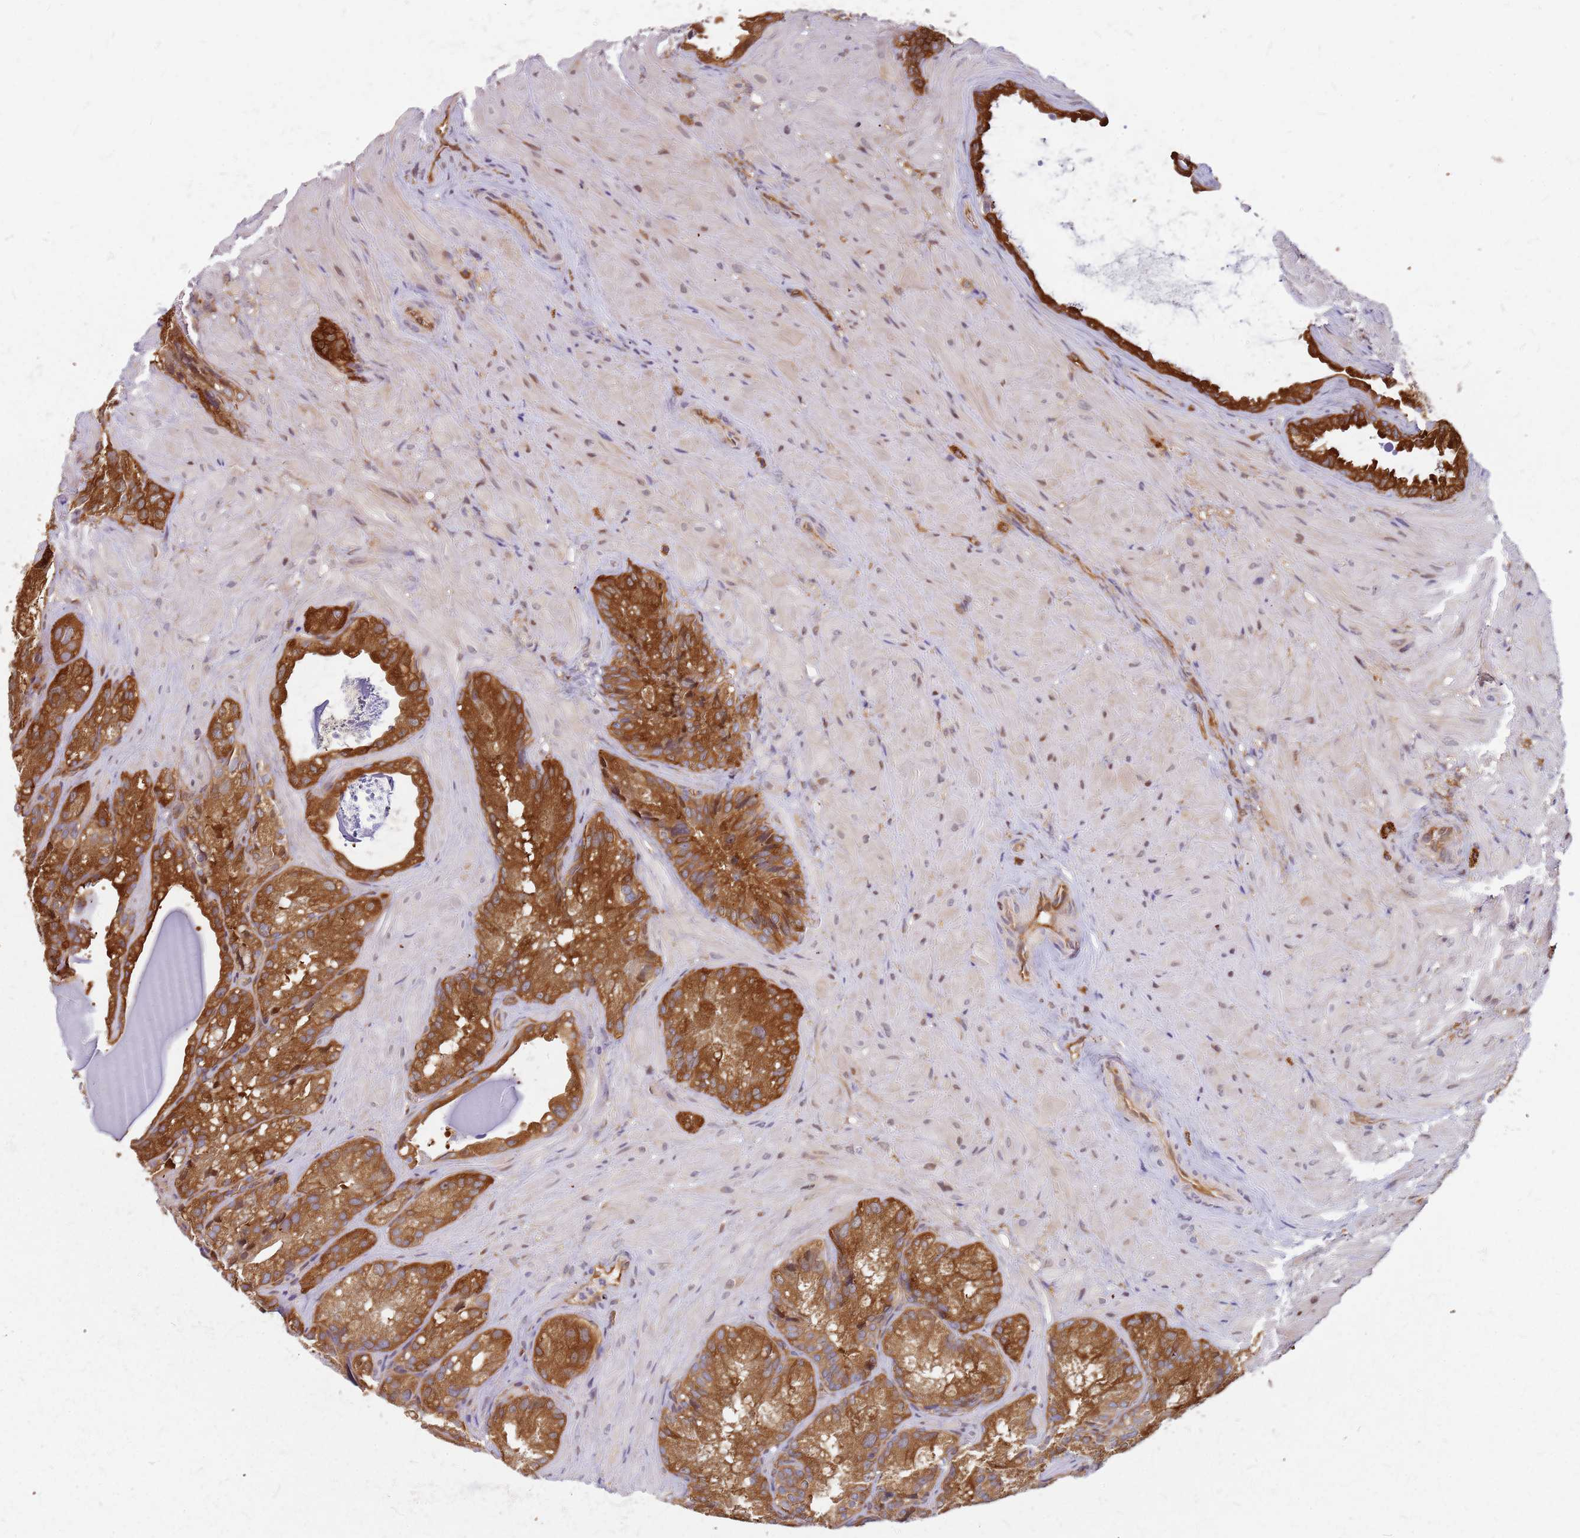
{"staining": {"intensity": "strong", "quantity": ">75%", "location": "cytoplasmic/membranous"}, "tissue": "seminal vesicle", "cell_type": "Glandular cells", "image_type": "normal", "snomed": [{"axis": "morphology", "description": "Normal tissue, NOS"}, {"axis": "topography", "description": "Seminal veicle"}], "caption": "Immunohistochemical staining of normal human seminal vesicle shows strong cytoplasmic/membranous protein positivity in approximately >75% of glandular cells.", "gene": "HDX", "patient": {"sex": "male", "age": 62}}